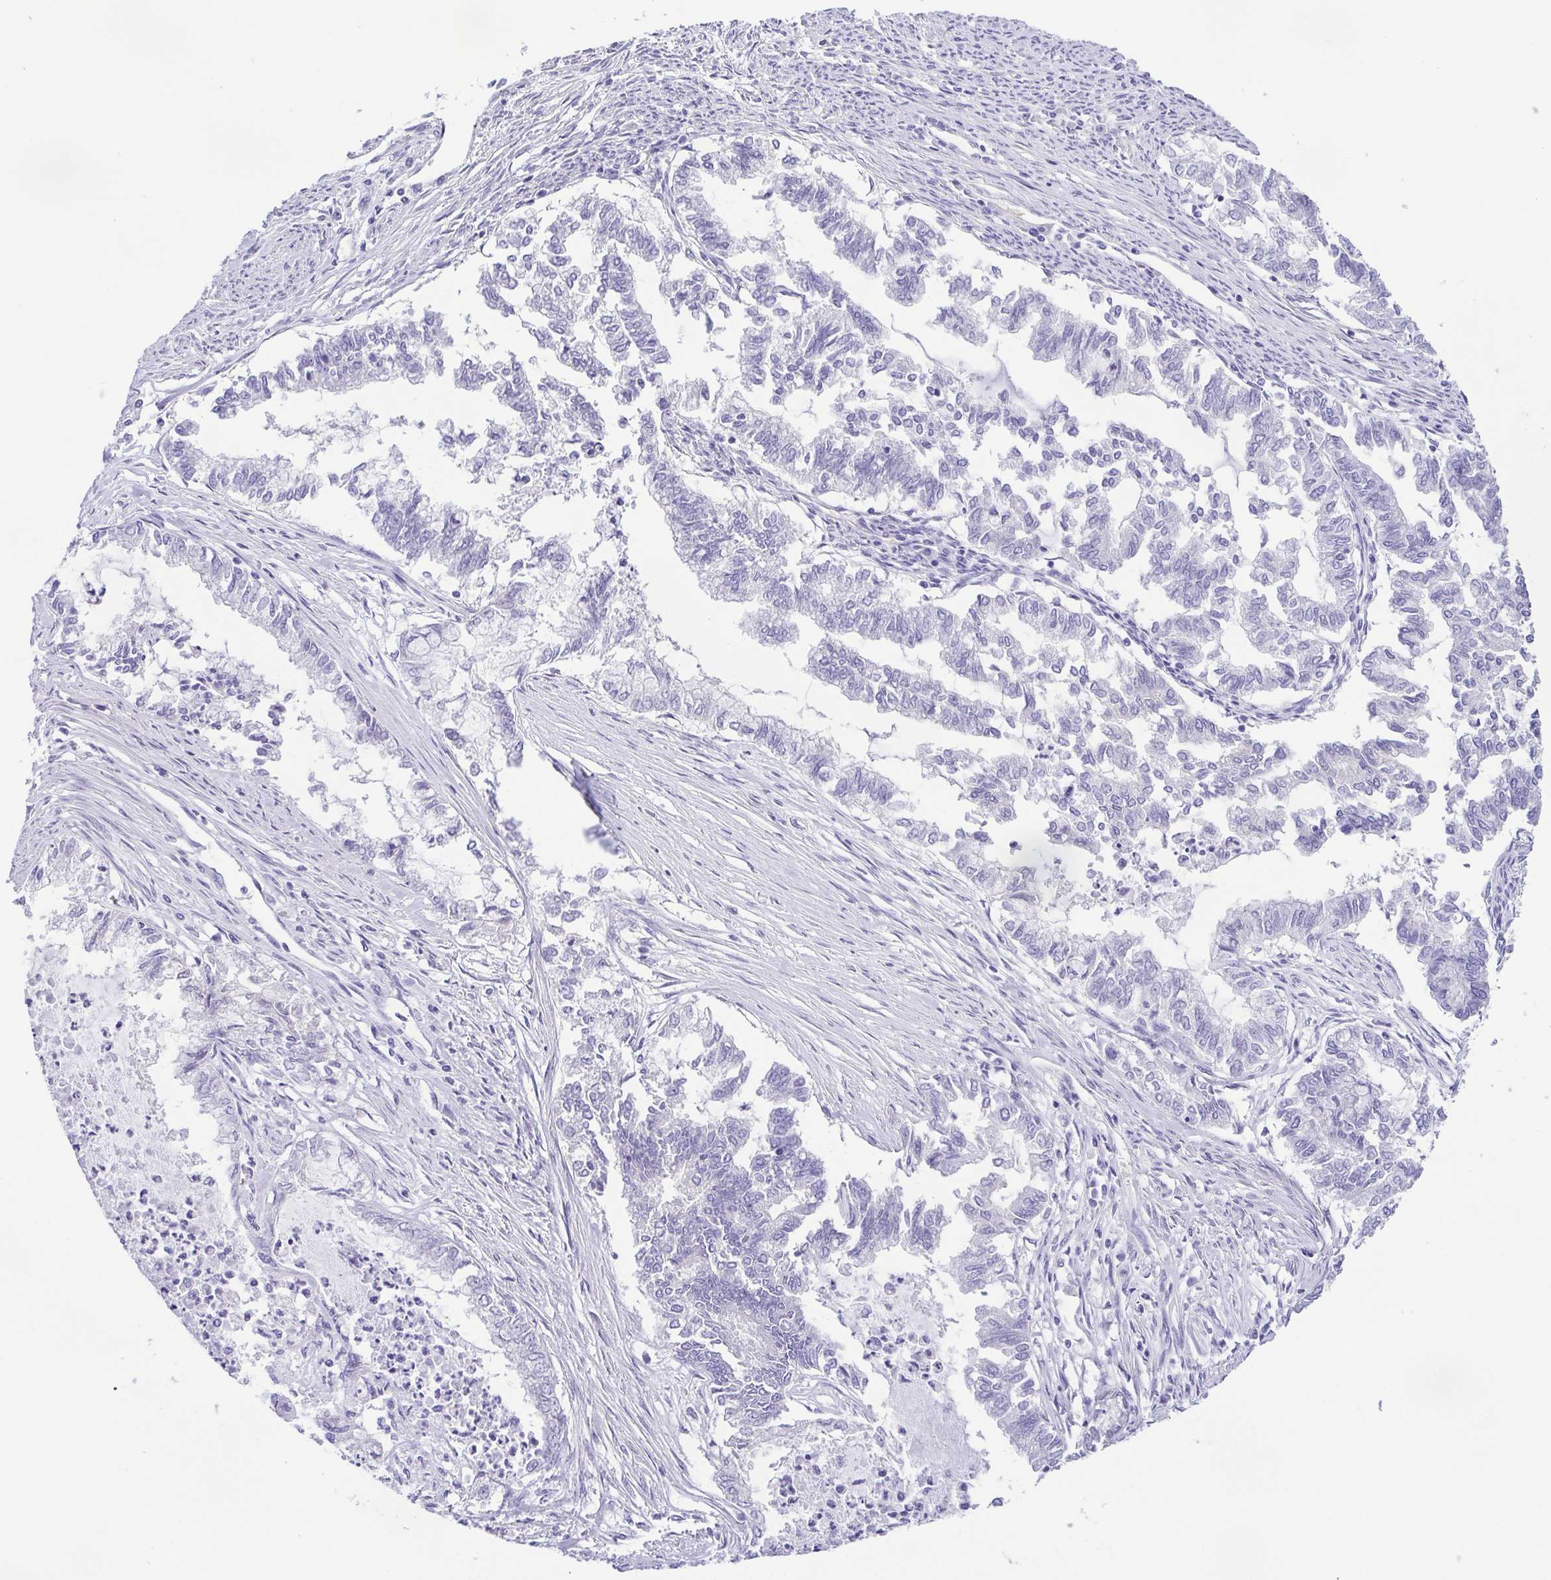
{"staining": {"intensity": "negative", "quantity": "none", "location": "none"}, "tissue": "endometrial cancer", "cell_type": "Tumor cells", "image_type": "cancer", "snomed": [{"axis": "morphology", "description": "Adenocarcinoma, NOS"}, {"axis": "topography", "description": "Endometrium"}], "caption": "Tumor cells show no significant protein positivity in endometrial cancer (adenocarcinoma).", "gene": "EPB42", "patient": {"sex": "female", "age": 79}}